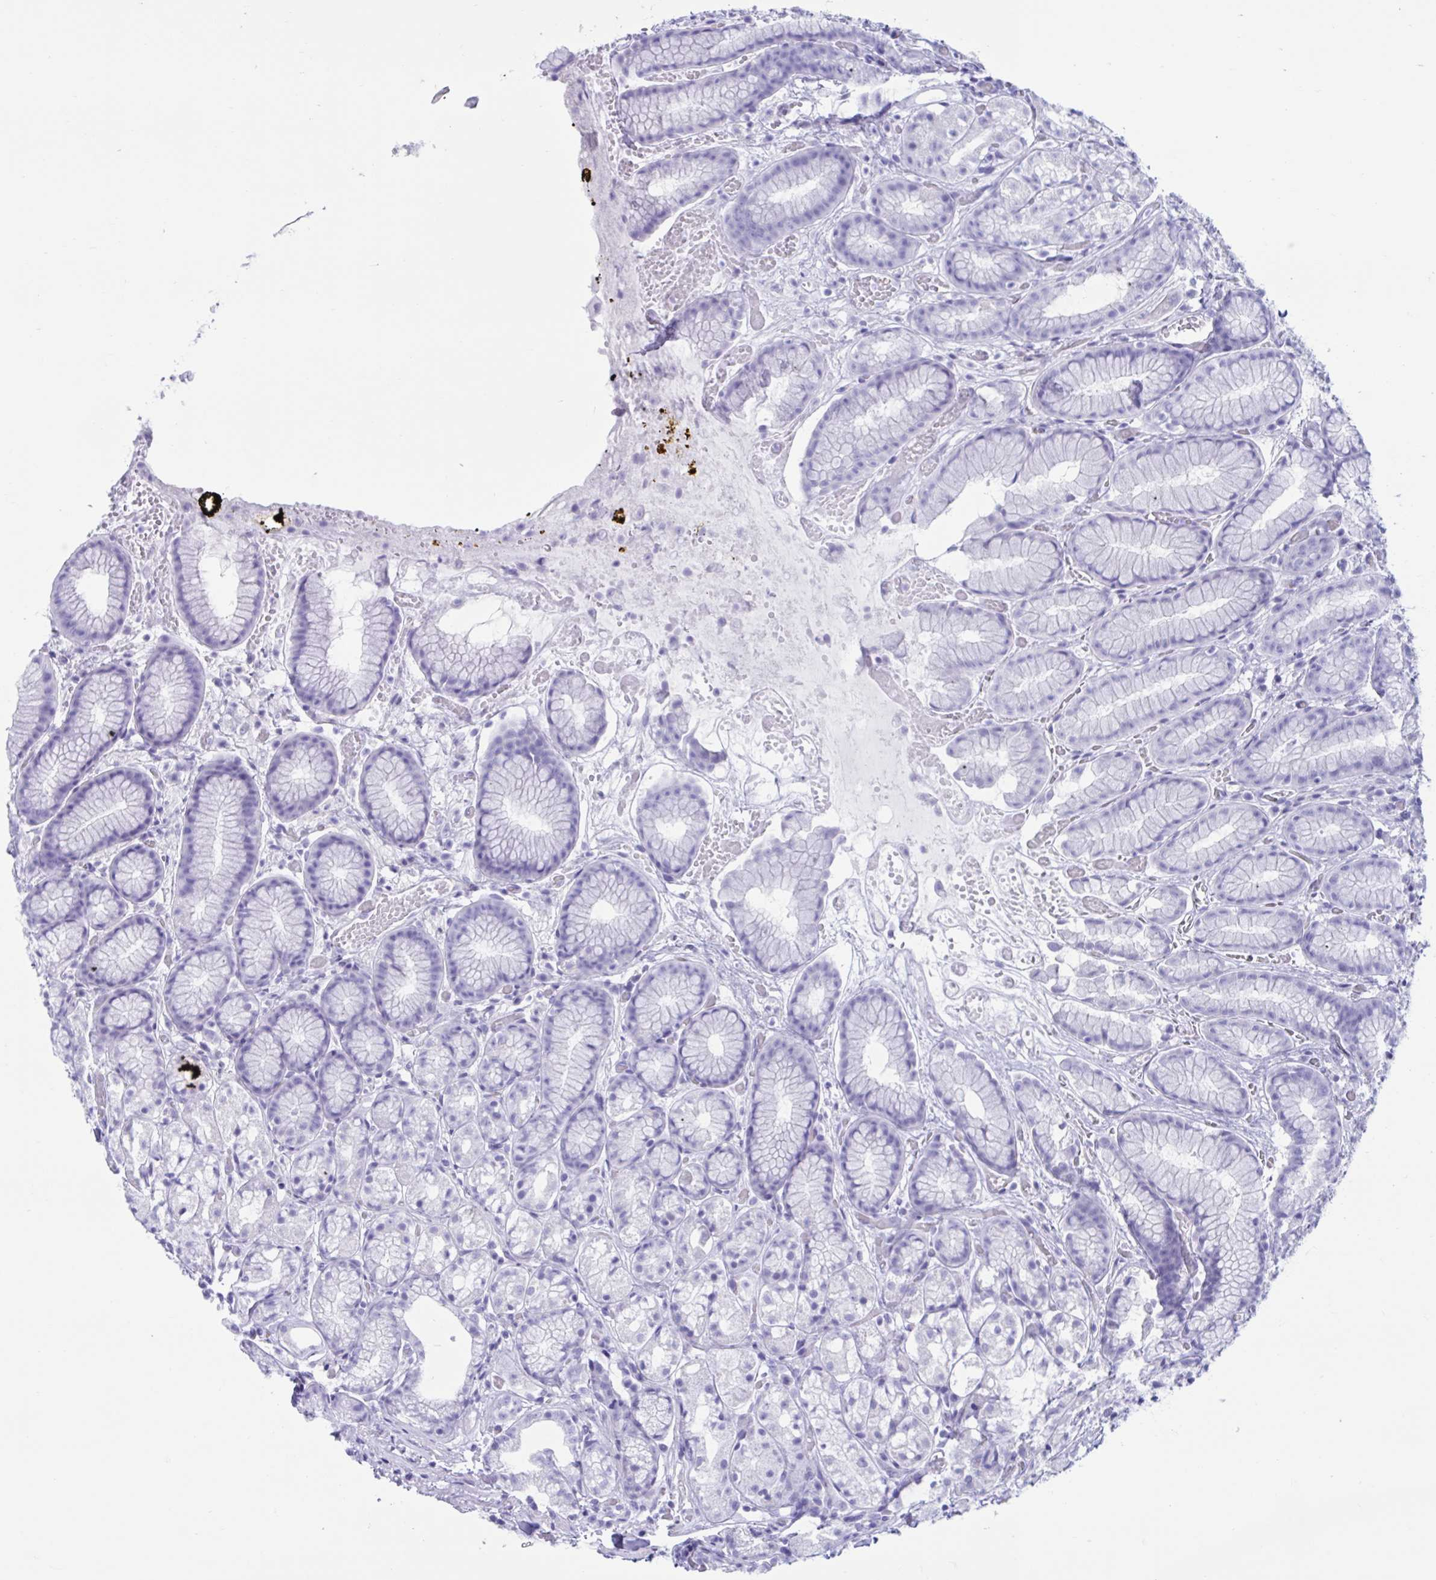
{"staining": {"intensity": "negative", "quantity": "none", "location": "none"}, "tissue": "stomach", "cell_type": "Glandular cells", "image_type": "normal", "snomed": [{"axis": "morphology", "description": "Normal tissue, NOS"}, {"axis": "topography", "description": "Smooth muscle"}, {"axis": "topography", "description": "Stomach"}], "caption": "Micrograph shows no significant protein staining in glandular cells of normal stomach.", "gene": "TMEM35A", "patient": {"sex": "male", "age": 70}}